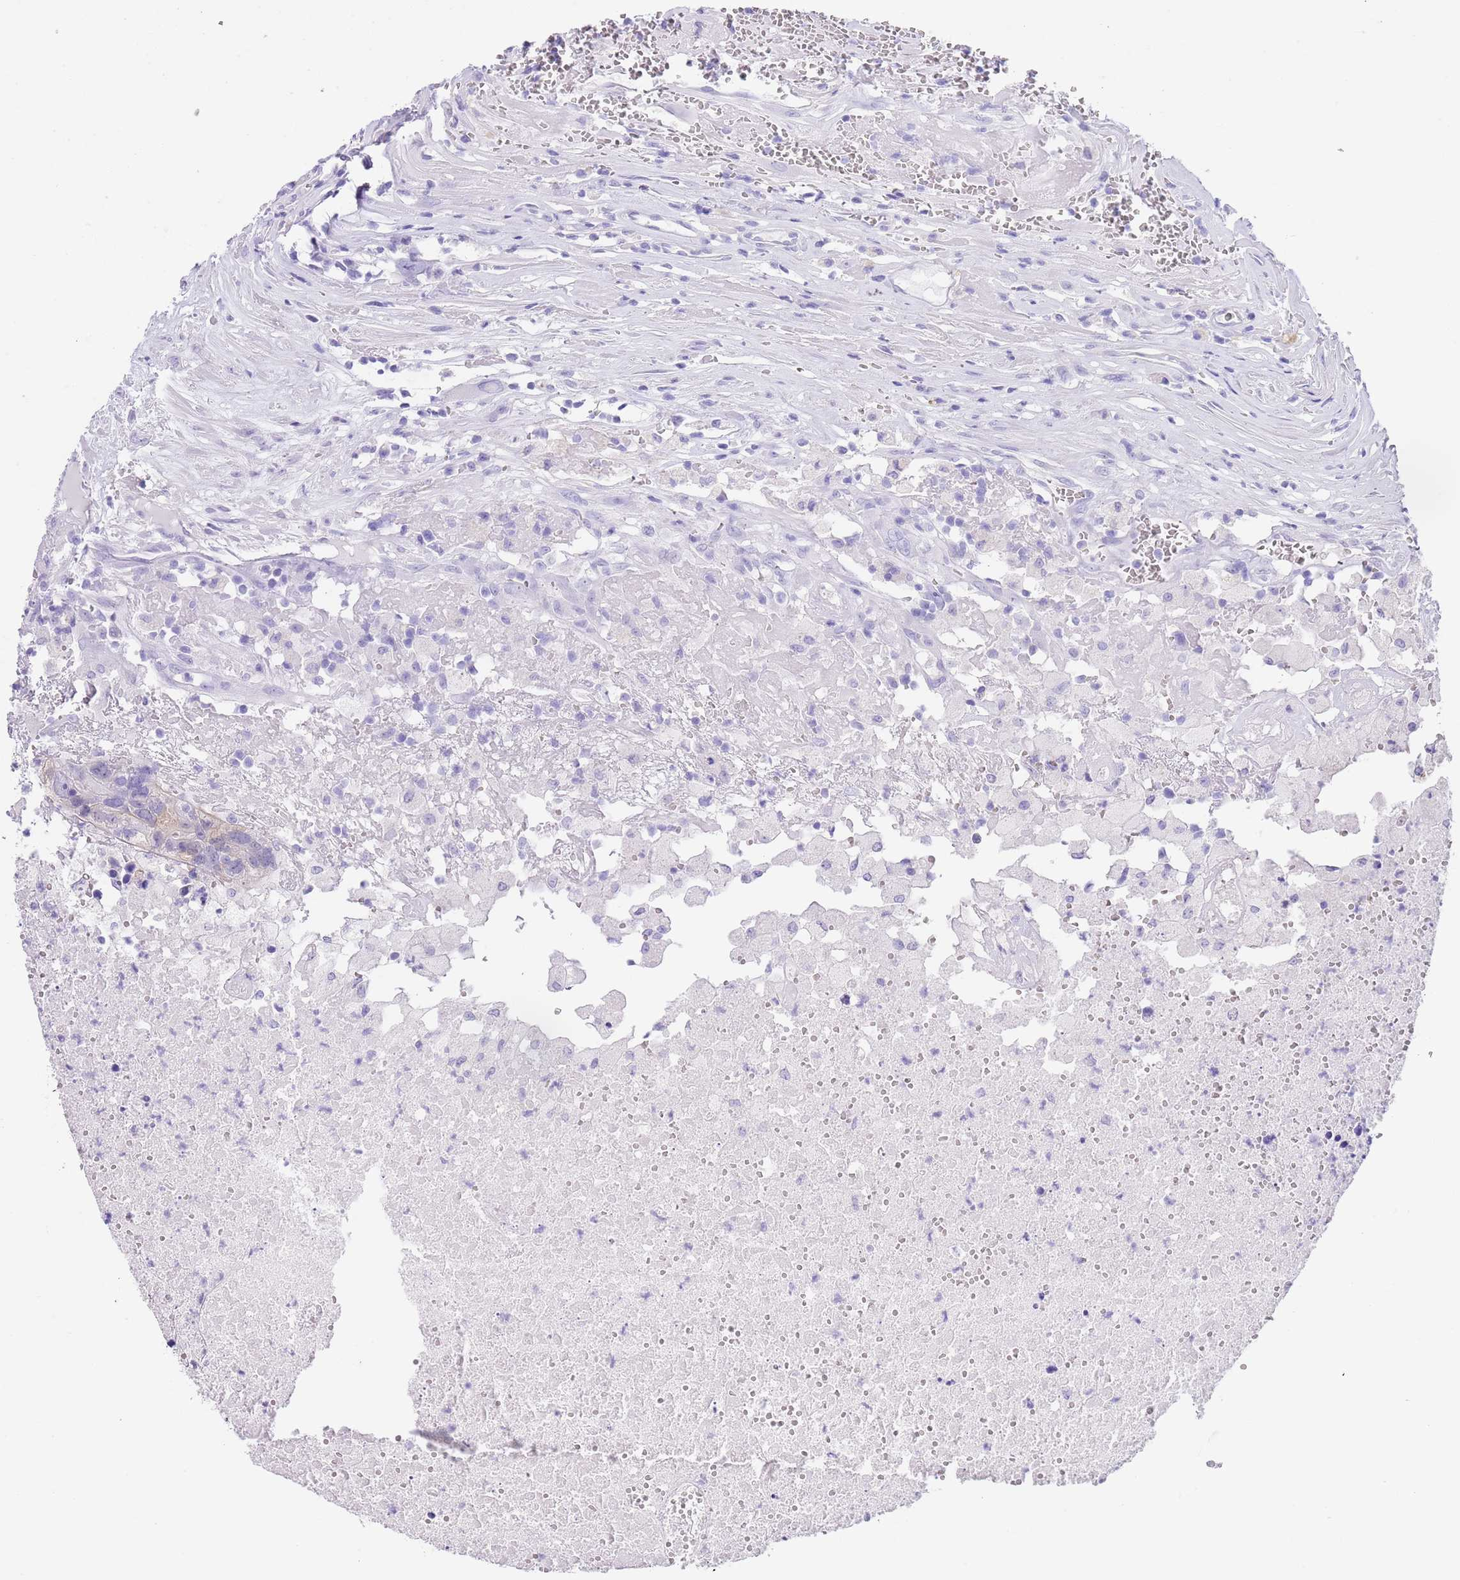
{"staining": {"intensity": "weak", "quantity": "<25%", "location": "cytoplasmic/membranous"}, "tissue": "colorectal cancer", "cell_type": "Tumor cells", "image_type": "cancer", "snomed": [{"axis": "morphology", "description": "Adenocarcinoma, NOS"}, {"axis": "topography", "description": "Colon"}], "caption": "This histopathology image is of colorectal cancer (adenocarcinoma) stained with immunohistochemistry to label a protein in brown with the nuclei are counter-stained blue. There is no staining in tumor cells. (IHC, brightfield microscopy, high magnification).", "gene": "TMEM185B", "patient": {"sex": "female", "age": 48}}